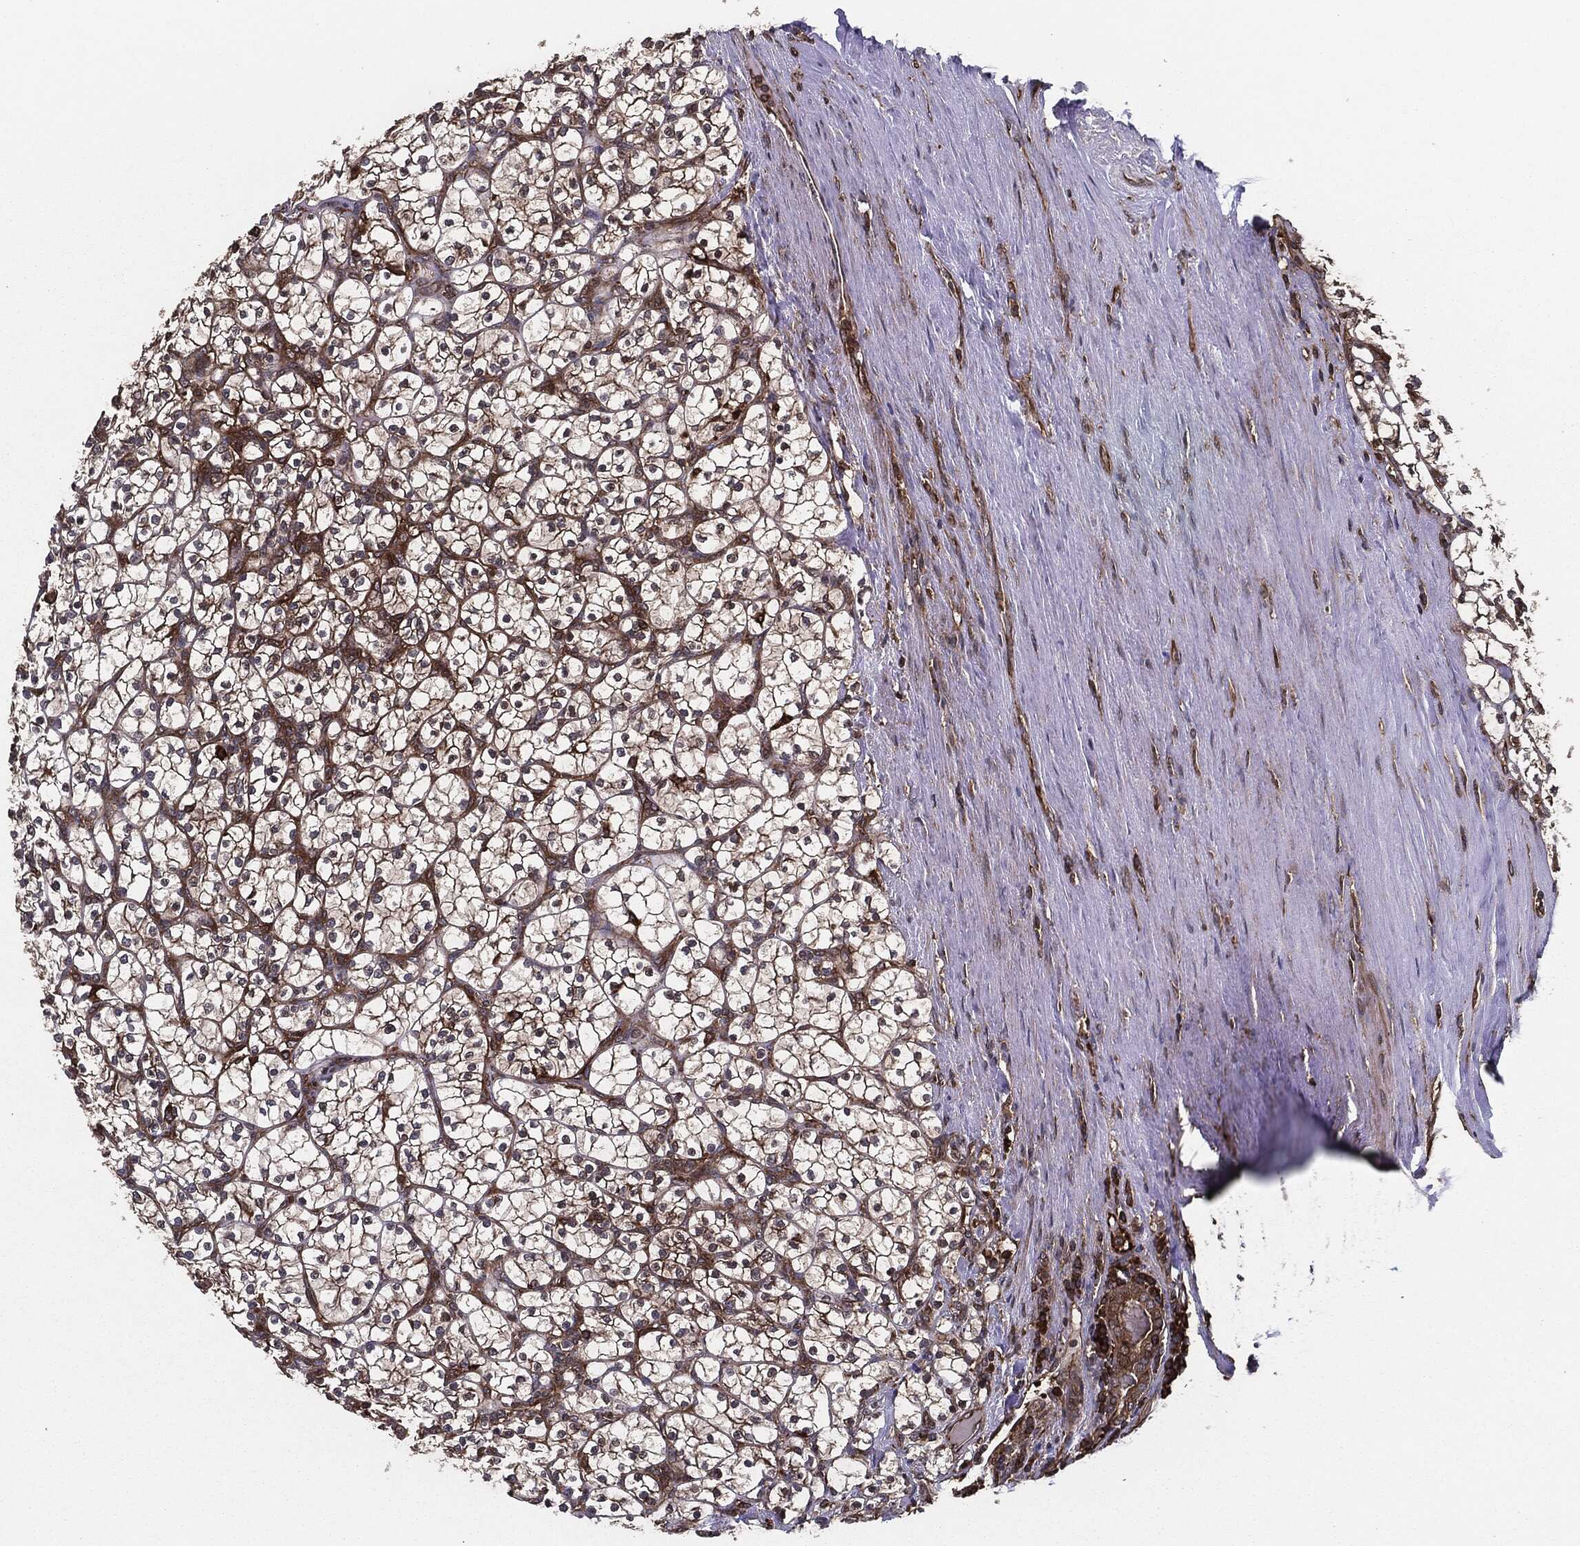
{"staining": {"intensity": "moderate", "quantity": ">75%", "location": "cytoplasmic/membranous"}, "tissue": "renal cancer", "cell_type": "Tumor cells", "image_type": "cancer", "snomed": [{"axis": "morphology", "description": "Adenocarcinoma, NOS"}, {"axis": "topography", "description": "Kidney"}], "caption": "This is an image of immunohistochemistry staining of renal adenocarcinoma, which shows moderate staining in the cytoplasmic/membranous of tumor cells.", "gene": "RAP1GDS1", "patient": {"sex": "female", "age": 89}}